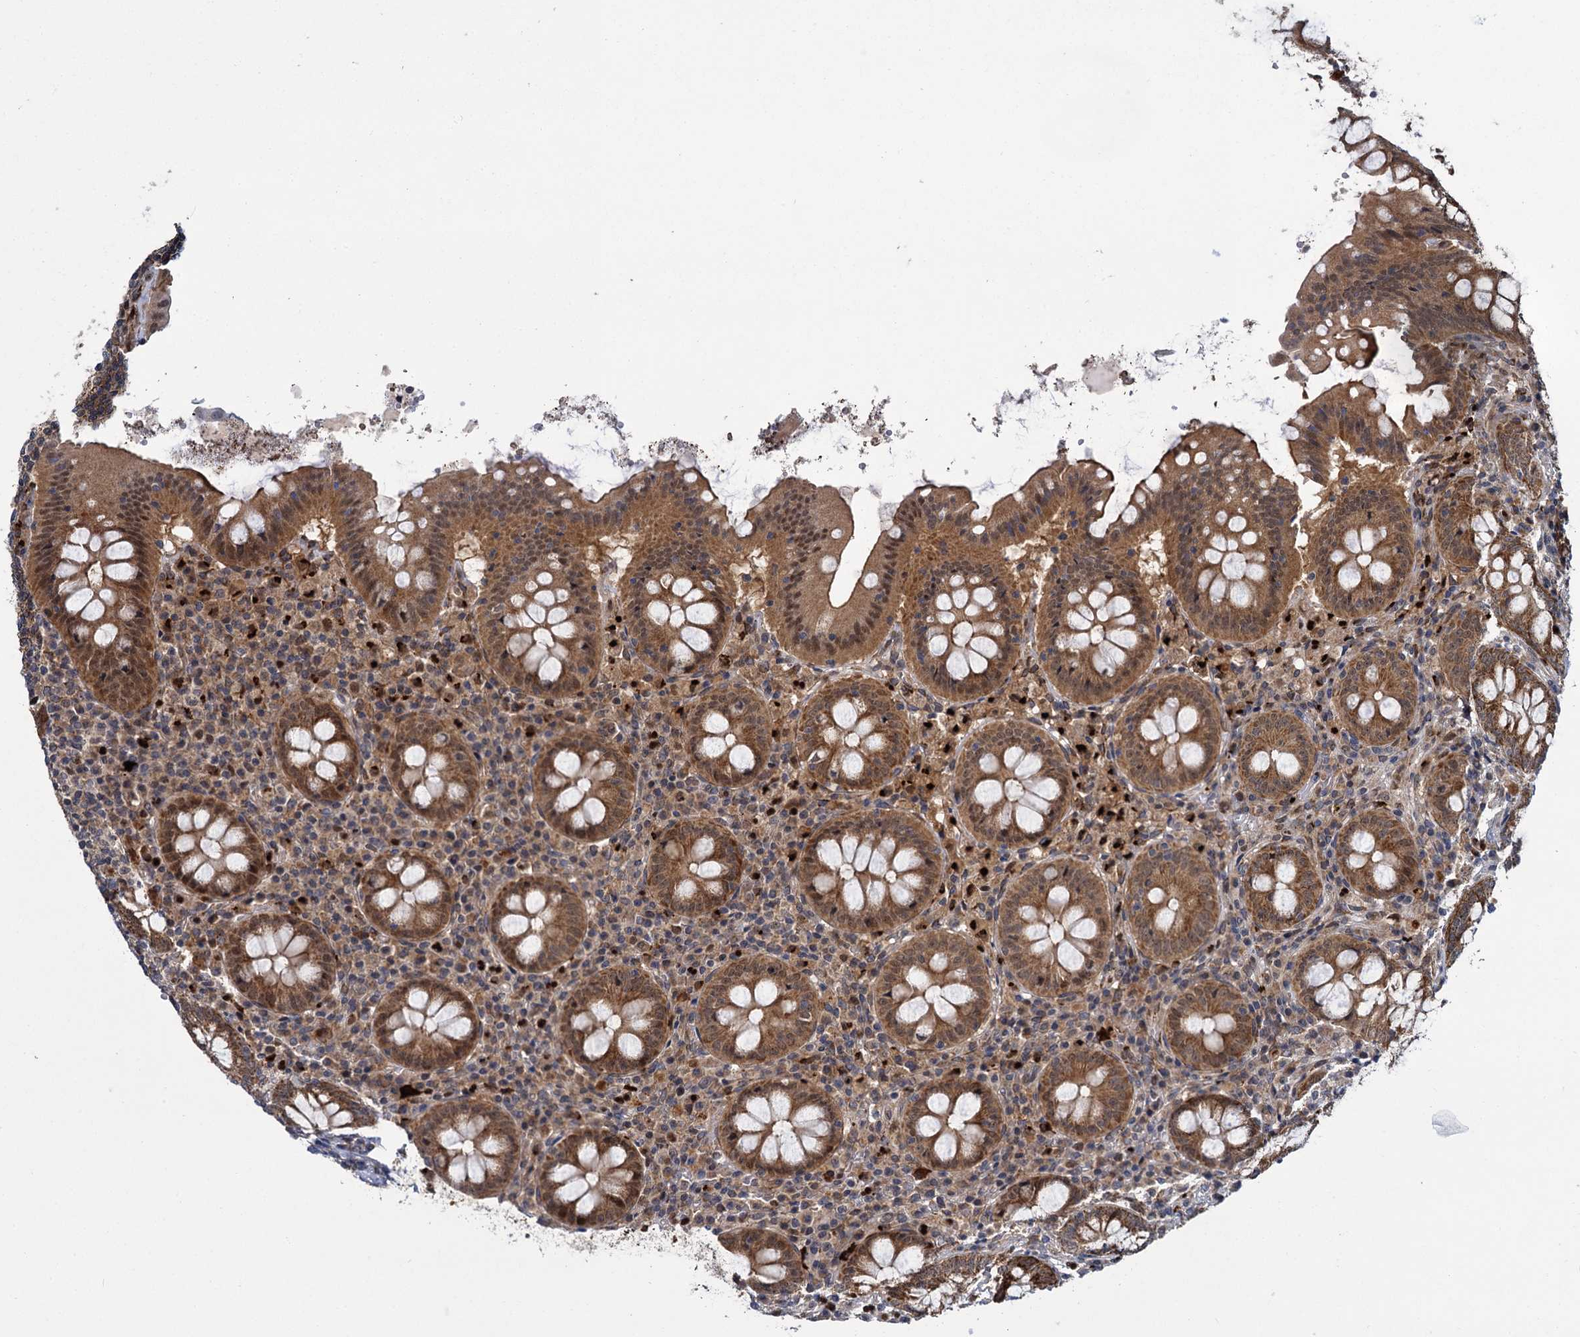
{"staining": {"intensity": "moderate", "quantity": ">75%", "location": "cytoplasmic/membranous,nuclear"}, "tissue": "appendix", "cell_type": "Glandular cells", "image_type": "normal", "snomed": [{"axis": "morphology", "description": "Normal tissue, NOS"}, {"axis": "topography", "description": "Appendix"}], "caption": "Benign appendix reveals moderate cytoplasmic/membranous,nuclear expression in about >75% of glandular cells, visualized by immunohistochemistry. The staining was performed using DAB to visualize the protein expression in brown, while the nuclei were stained in blue with hematoxylin (Magnification: 20x).", "gene": "GAL3ST4", "patient": {"sex": "female", "age": 54}}